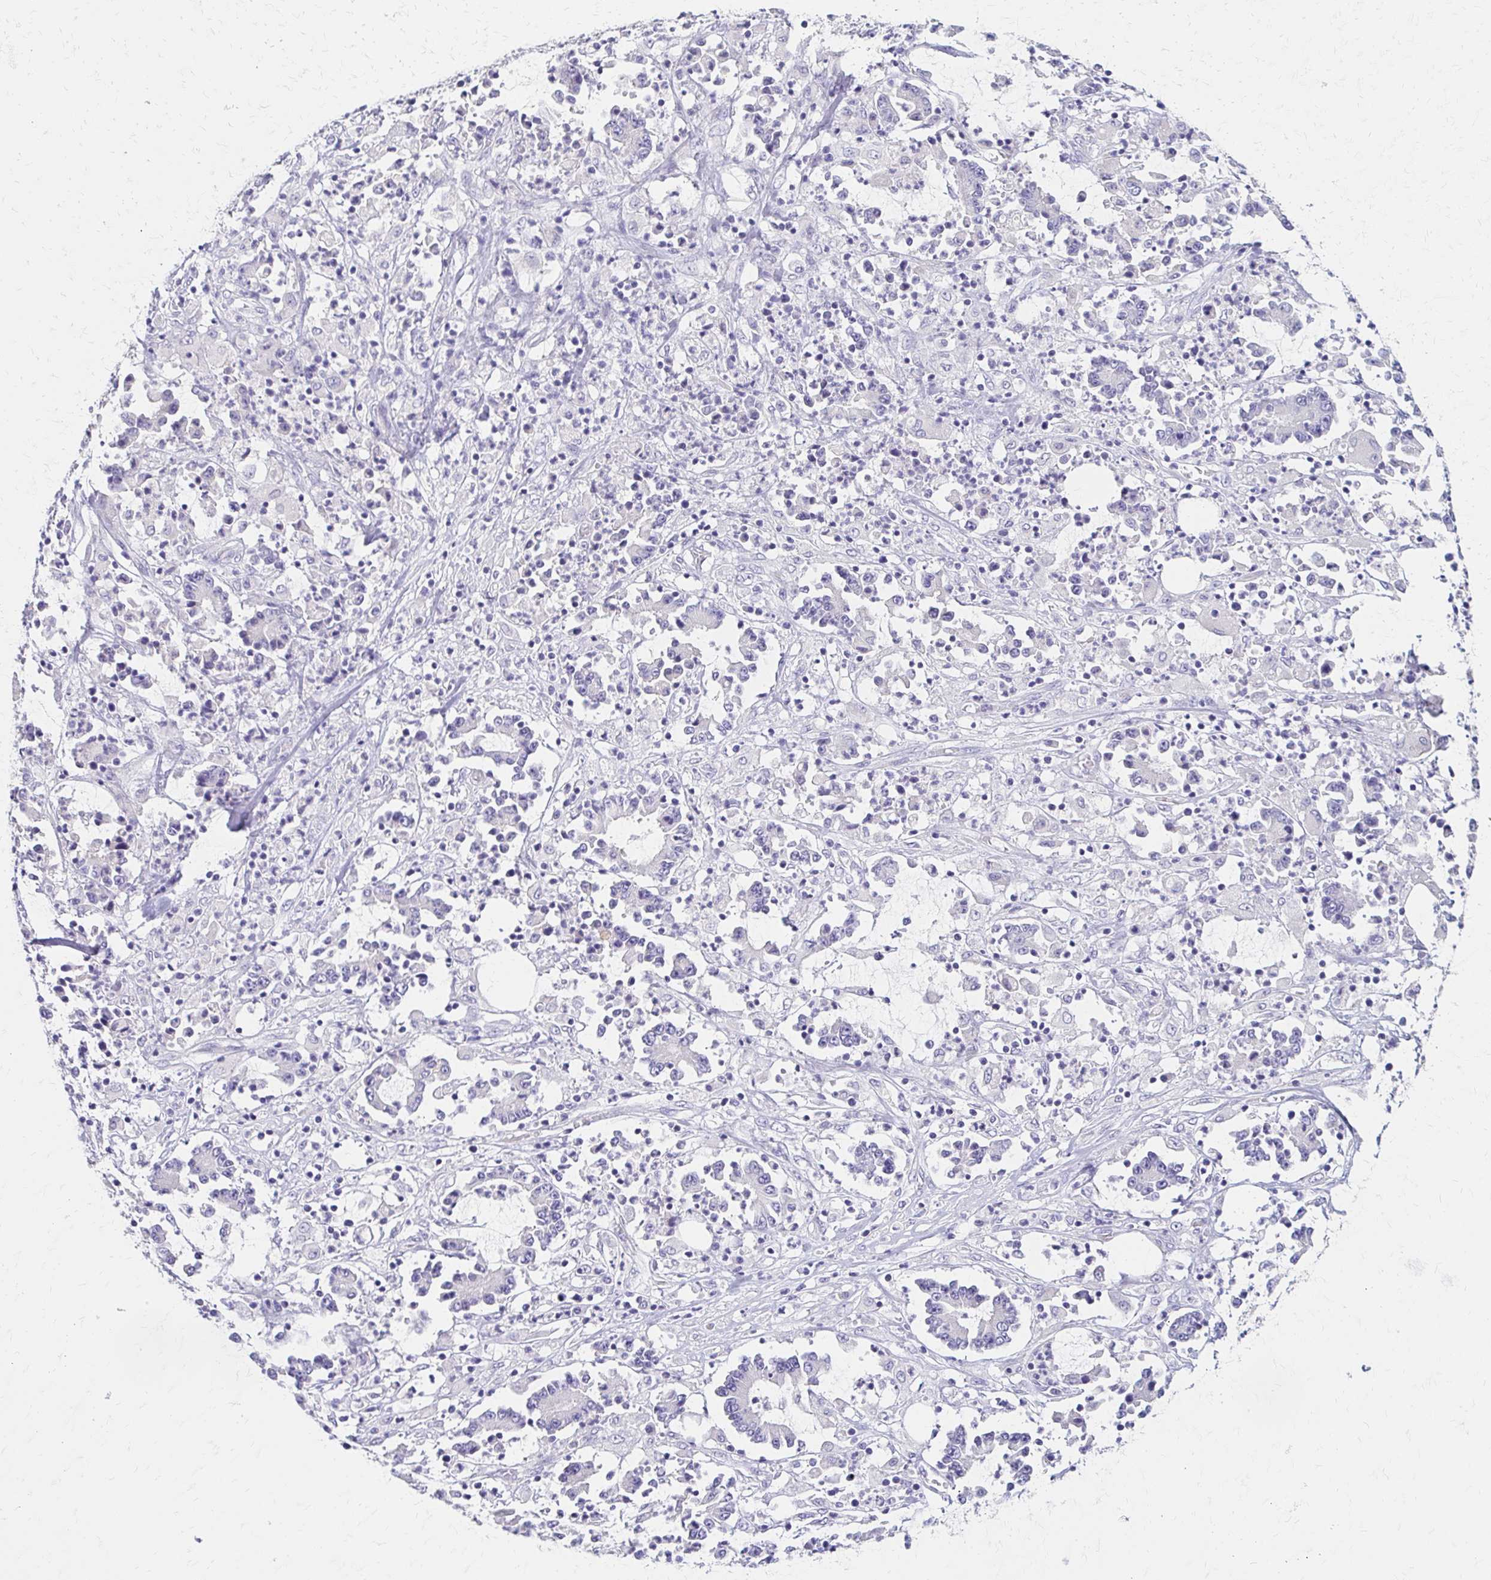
{"staining": {"intensity": "negative", "quantity": "none", "location": "none"}, "tissue": "stomach cancer", "cell_type": "Tumor cells", "image_type": "cancer", "snomed": [{"axis": "morphology", "description": "Adenocarcinoma, NOS"}, {"axis": "topography", "description": "Stomach, upper"}], "caption": "Tumor cells are negative for brown protein staining in stomach cancer.", "gene": "AZGP1", "patient": {"sex": "male", "age": 68}}